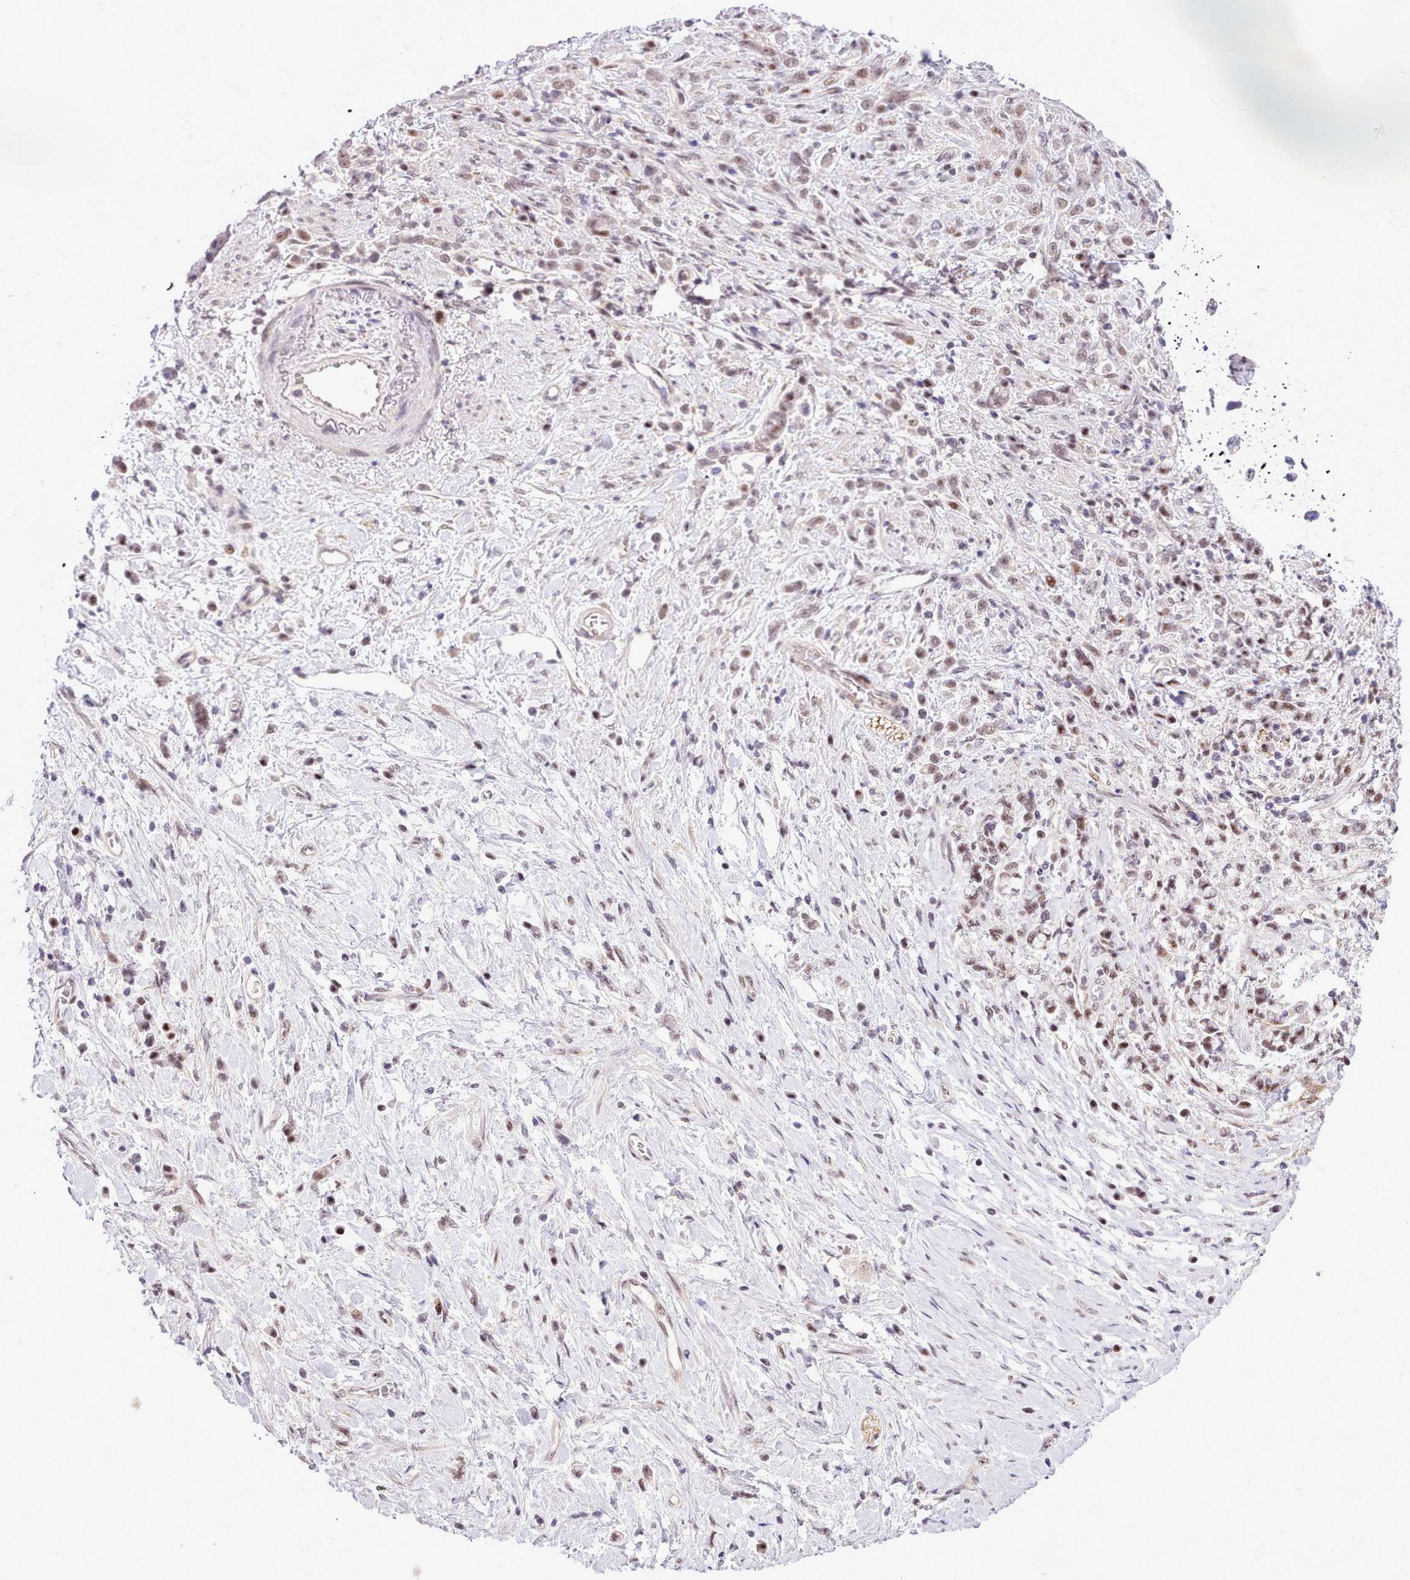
{"staining": {"intensity": "moderate", "quantity": "25%-75%", "location": "nuclear"}, "tissue": "stomach cancer", "cell_type": "Tumor cells", "image_type": "cancer", "snomed": [{"axis": "morphology", "description": "Adenocarcinoma, NOS"}, {"axis": "topography", "description": "Stomach"}], "caption": "There is medium levels of moderate nuclear expression in tumor cells of adenocarcinoma (stomach), as demonstrated by immunohistochemical staining (brown color).", "gene": "HOXB7", "patient": {"sex": "female", "age": 60}}